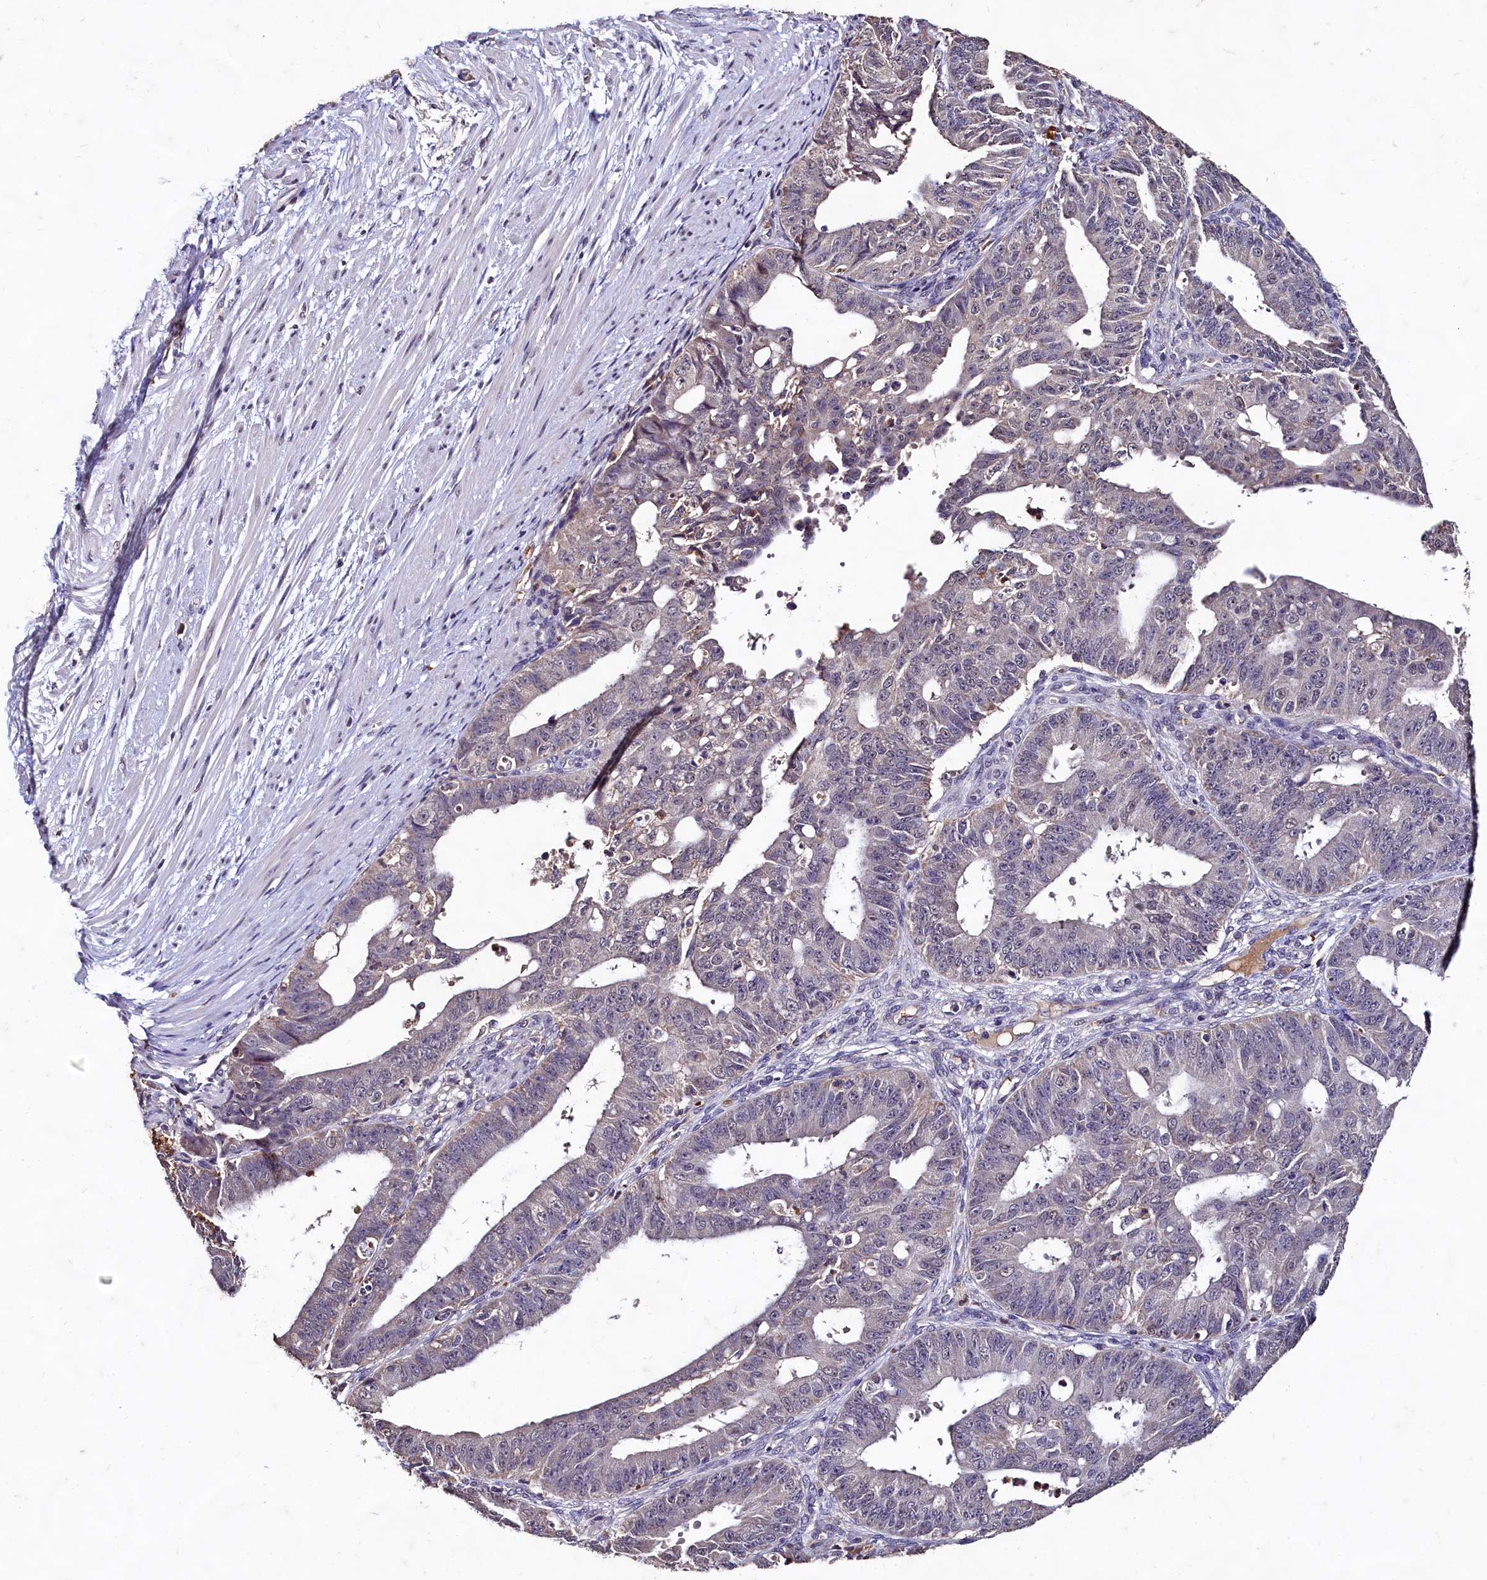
{"staining": {"intensity": "negative", "quantity": "none", "location": "none"}, "tissue": "ovarian cancer", "cell_type": "Tumor cells", "image_type": "cancer", "snomed": [{"axis": "morphology", "description": "Carcinoma, endometroid"}, {"axis": "topography", "description": "Appendix"}, {"axis": "topography", "description": "Ovary"}], "caption": "This histopathology image is of endometroid carcinoma (ovarian) stained with IHC to label a protein in brown with the nuclei are counter-stained blue. There is no positivity in tumor cells.", "gene": "CSTPP1", "patient": {"sex": "female", "age": 42}}